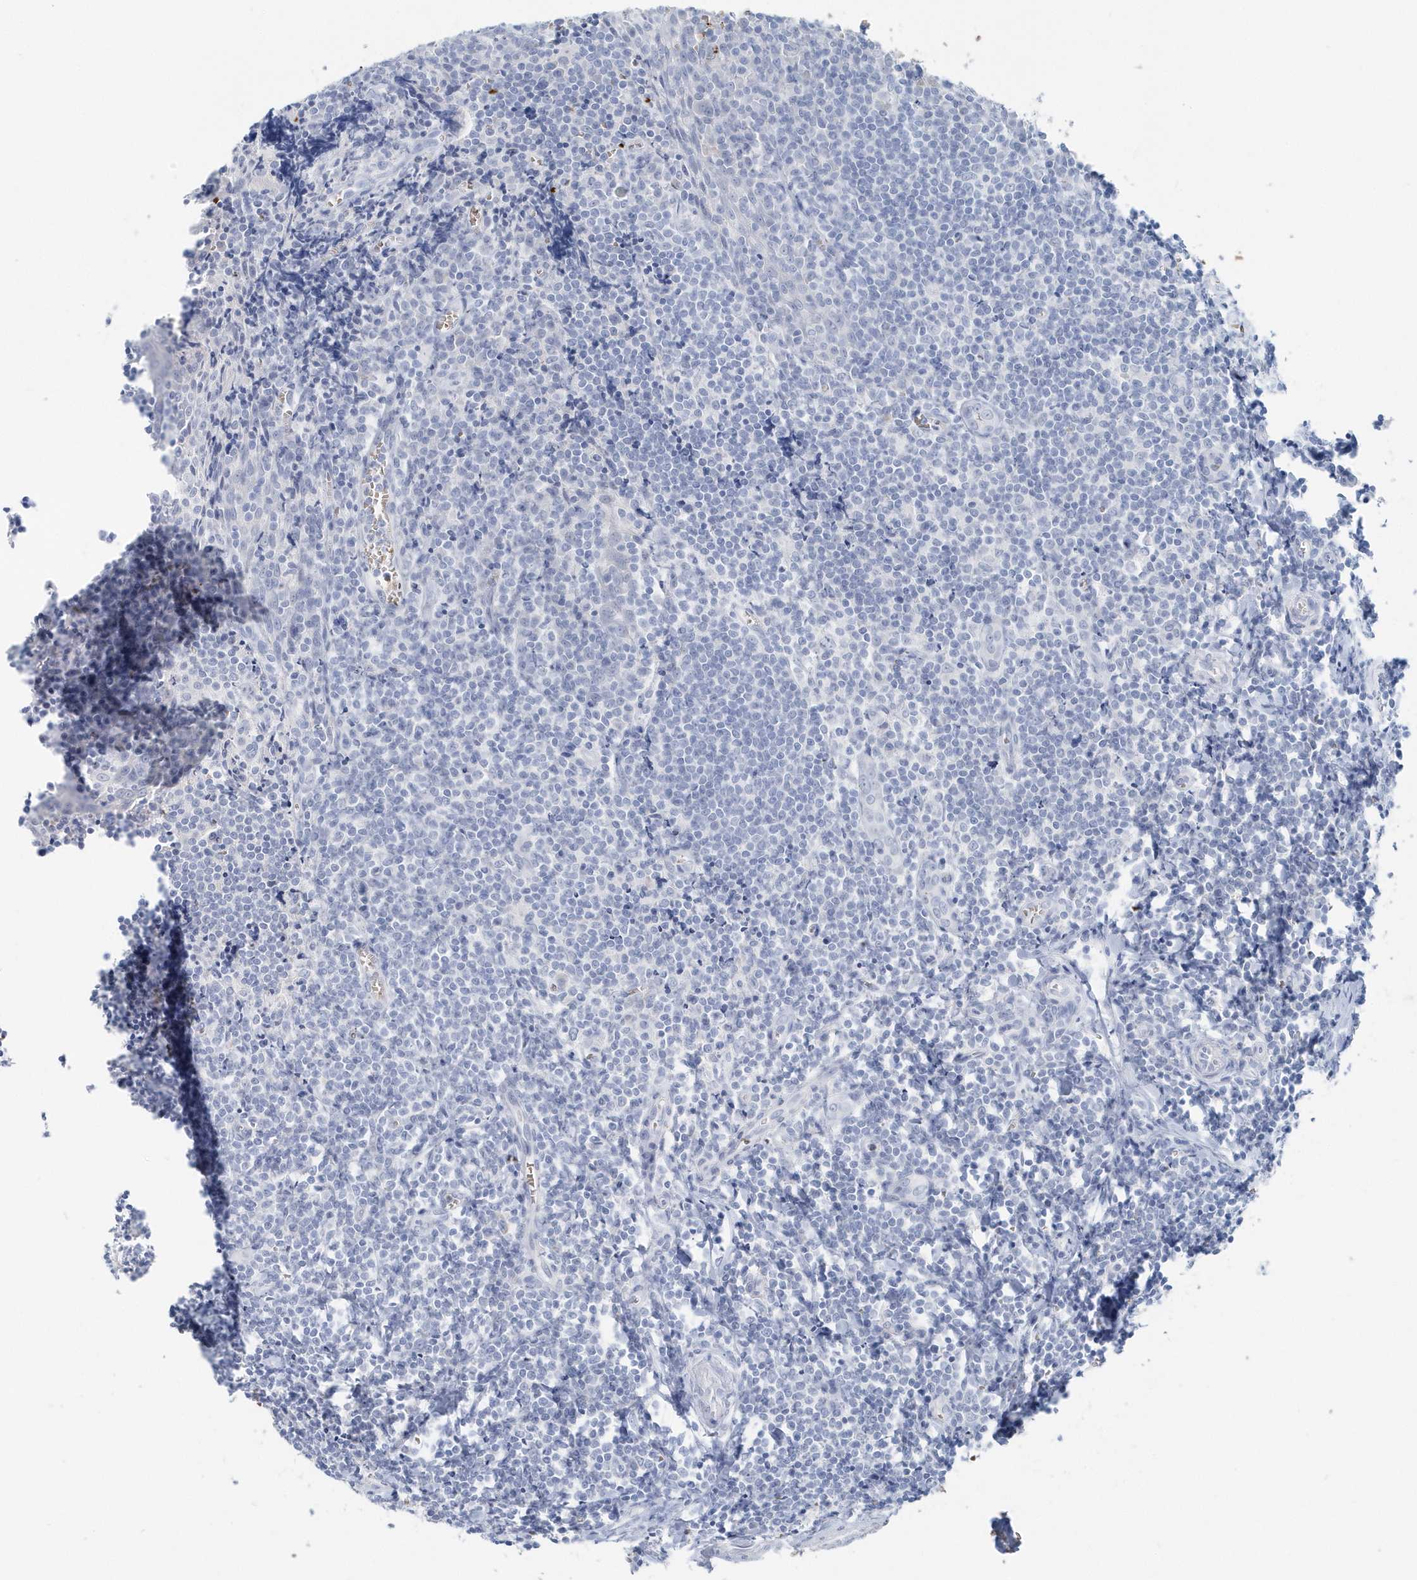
{"staining": {"intensity": "negative", "quantity": "none", "location": "none"}, "tissue": "tonsil", "cell_type": "Germinal center cells", "image_type": "normal", "snomed": [{"axis": "morphology", "description": "Normal tissue, NOS"}, {"axis": "topography", "description": "Tonsil"}], "caption": "DAB (3,3'-diaminobenzidine) immunohistochemical staining of normal human tonsil demonstrates no significant staining in germinal center cells.", "gene": "HBA2", "patient": {"sex": "male", "age": 27}}